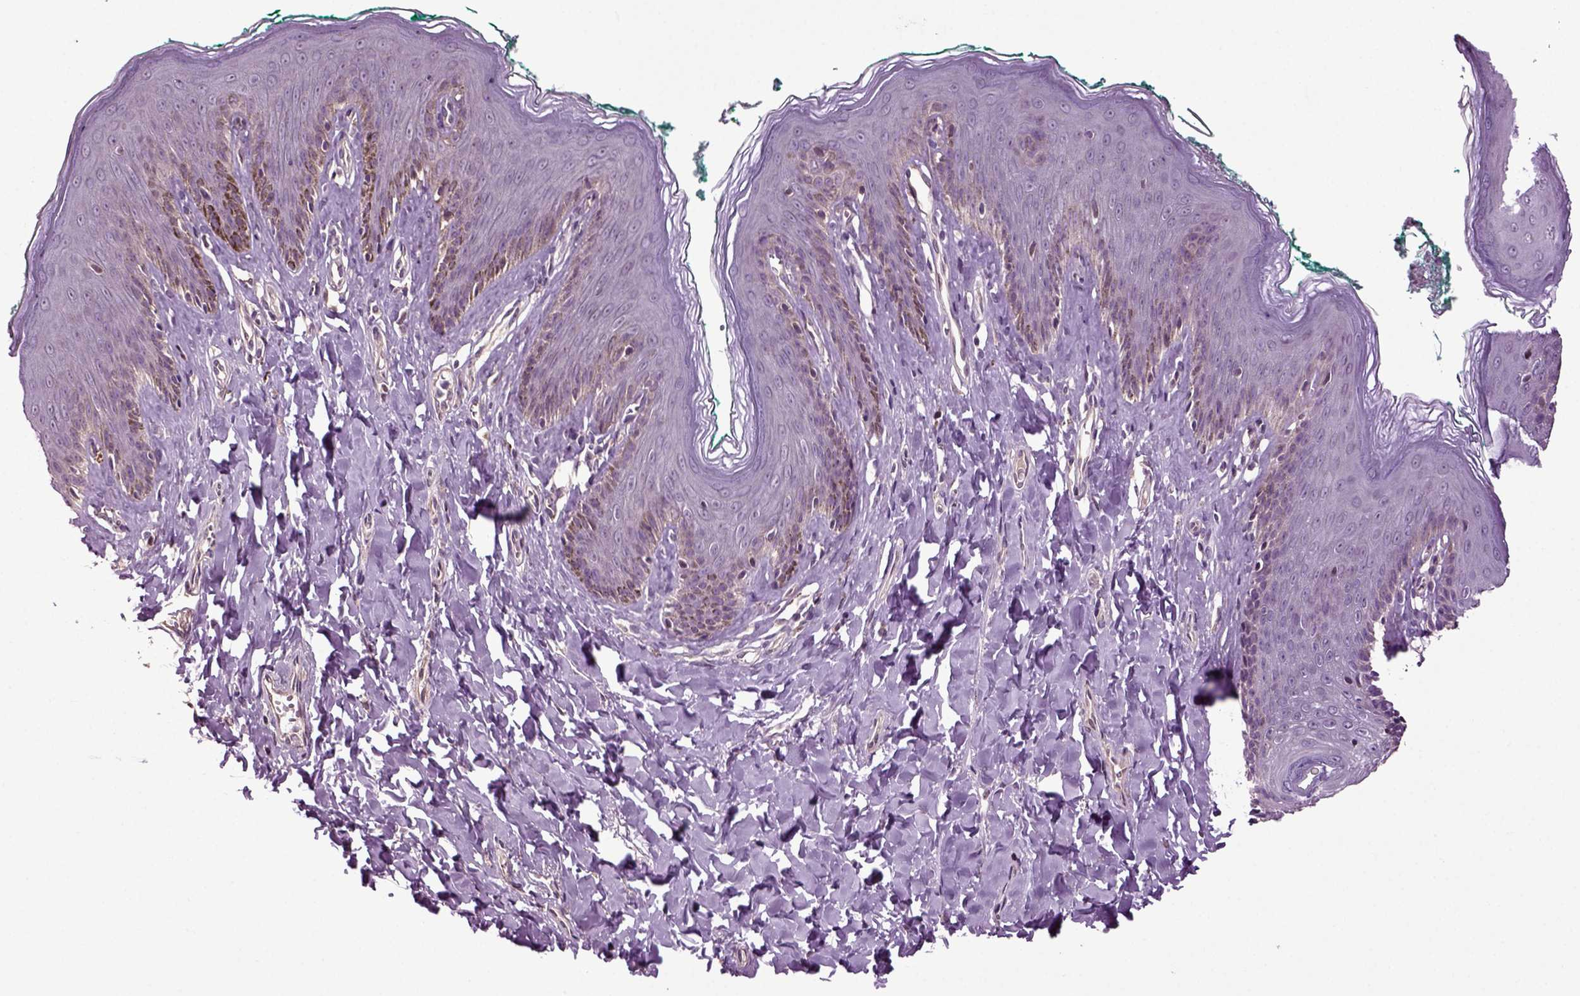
{"staining": {"intensity": "negative", "quantity": "none", "location": "none"}, "tissue": "skin", "cell_type": "Epidermal cells", "image_type": "normal", "snomed": [{"axis": "morphology", "description": "Normal tissue, NOS"}, {"axis": "topography", "description": "Vulva"}], "caption": "DAB immunohistochemical staining of unremarkable skin displays no significant expression in epidermal cells.", "gene": "HAGHL", "patient": {"sex": "female", "age": 66}}